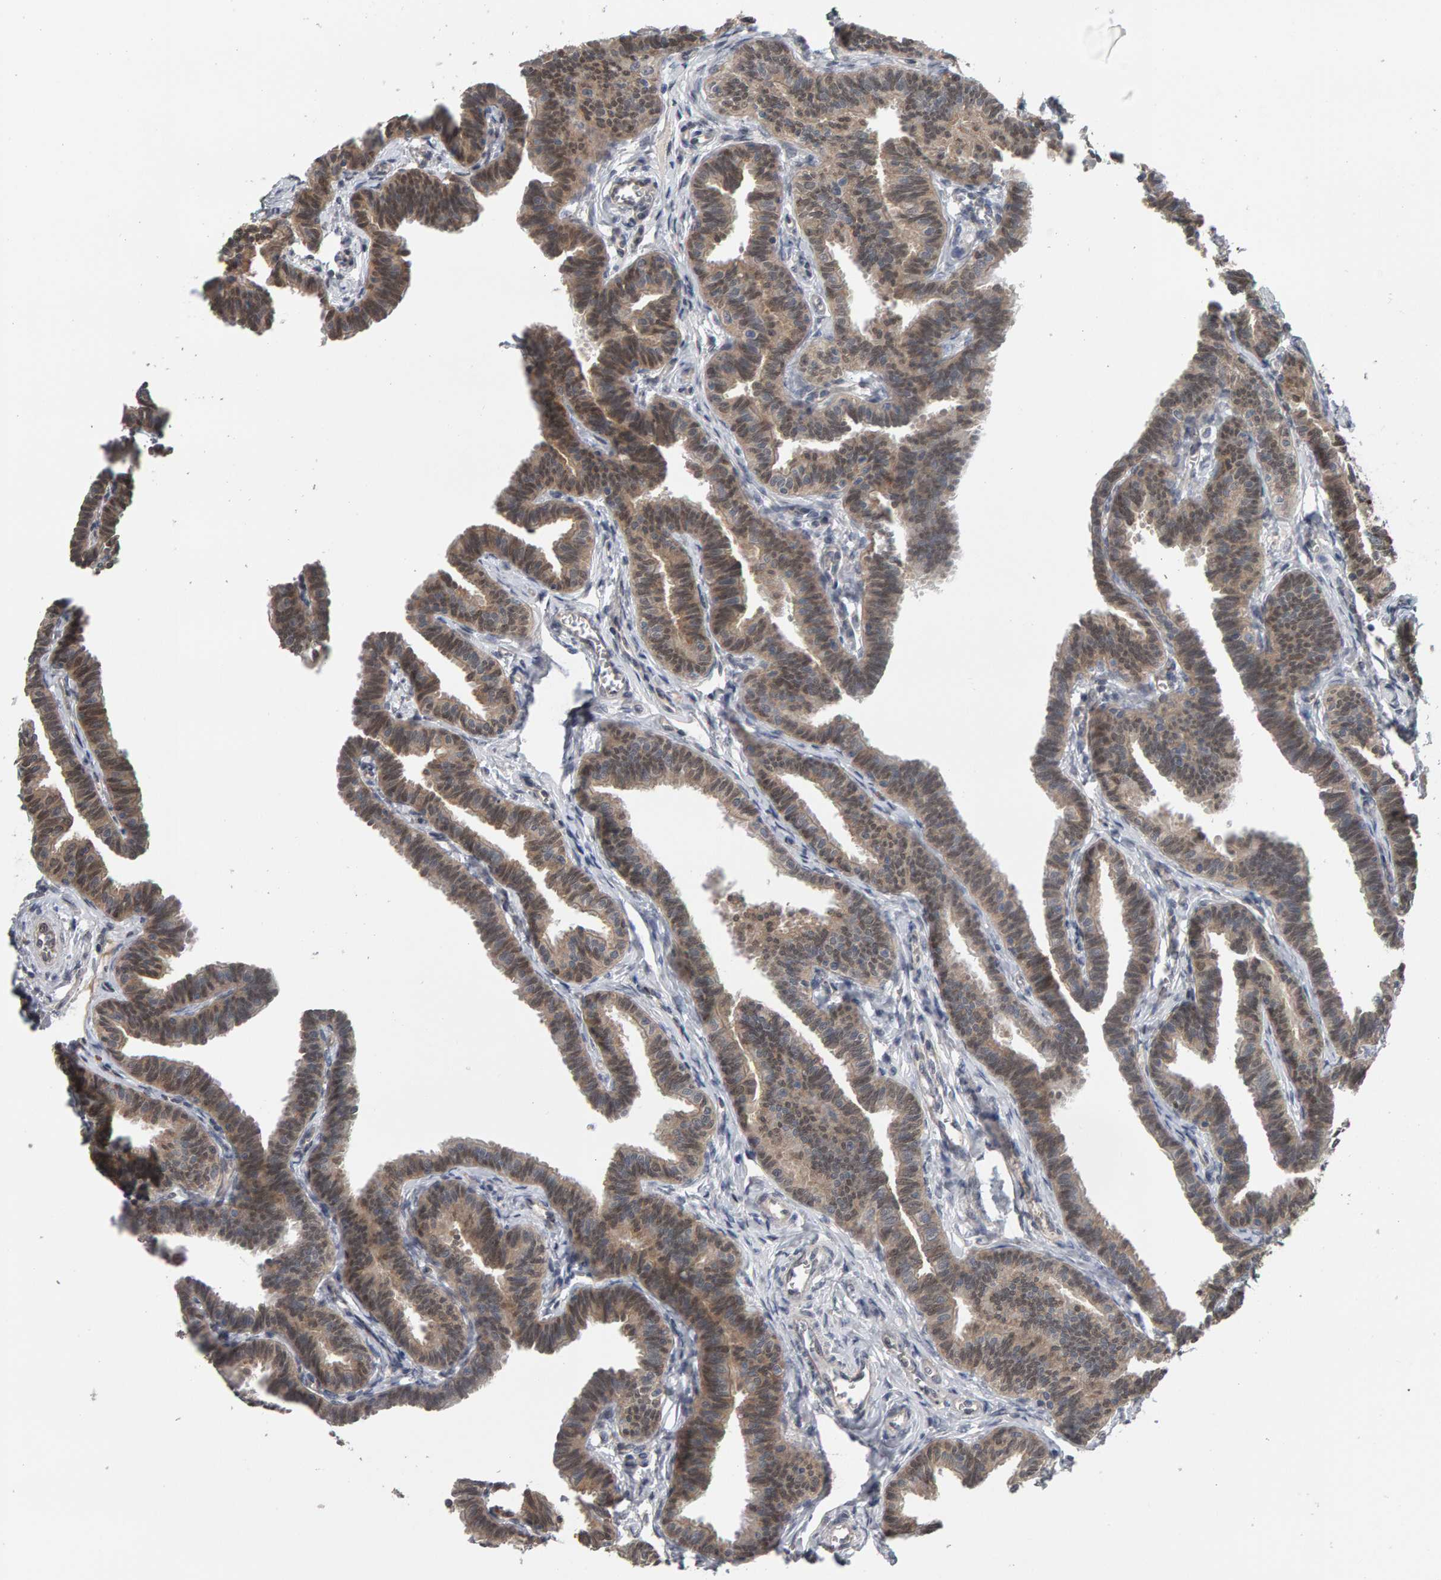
{"staining": {"intensity": "moderate", "quantity": "25%-75%", "location": "cytoplasmic/membranous,nuclear"}, "tissue": "fallopian tube", "cell_type": "Glandular cells", "image_type": "normal", "snomed": [{"axis": "morphology", "description": "Normal tissue, NOS"}, {"axis": "topography", "description": "Fallopian tube"}, {"axis": "topography", "description": "Ovary"}], "caption": "Glandular cells display medium levels of moderate cytoplasmic/membranous,nuclear positivity in approximately 25%-75% of cells in benign fallopian tube.", "gene": "COASY", "patient": {"sex": "female", "age": 23}}